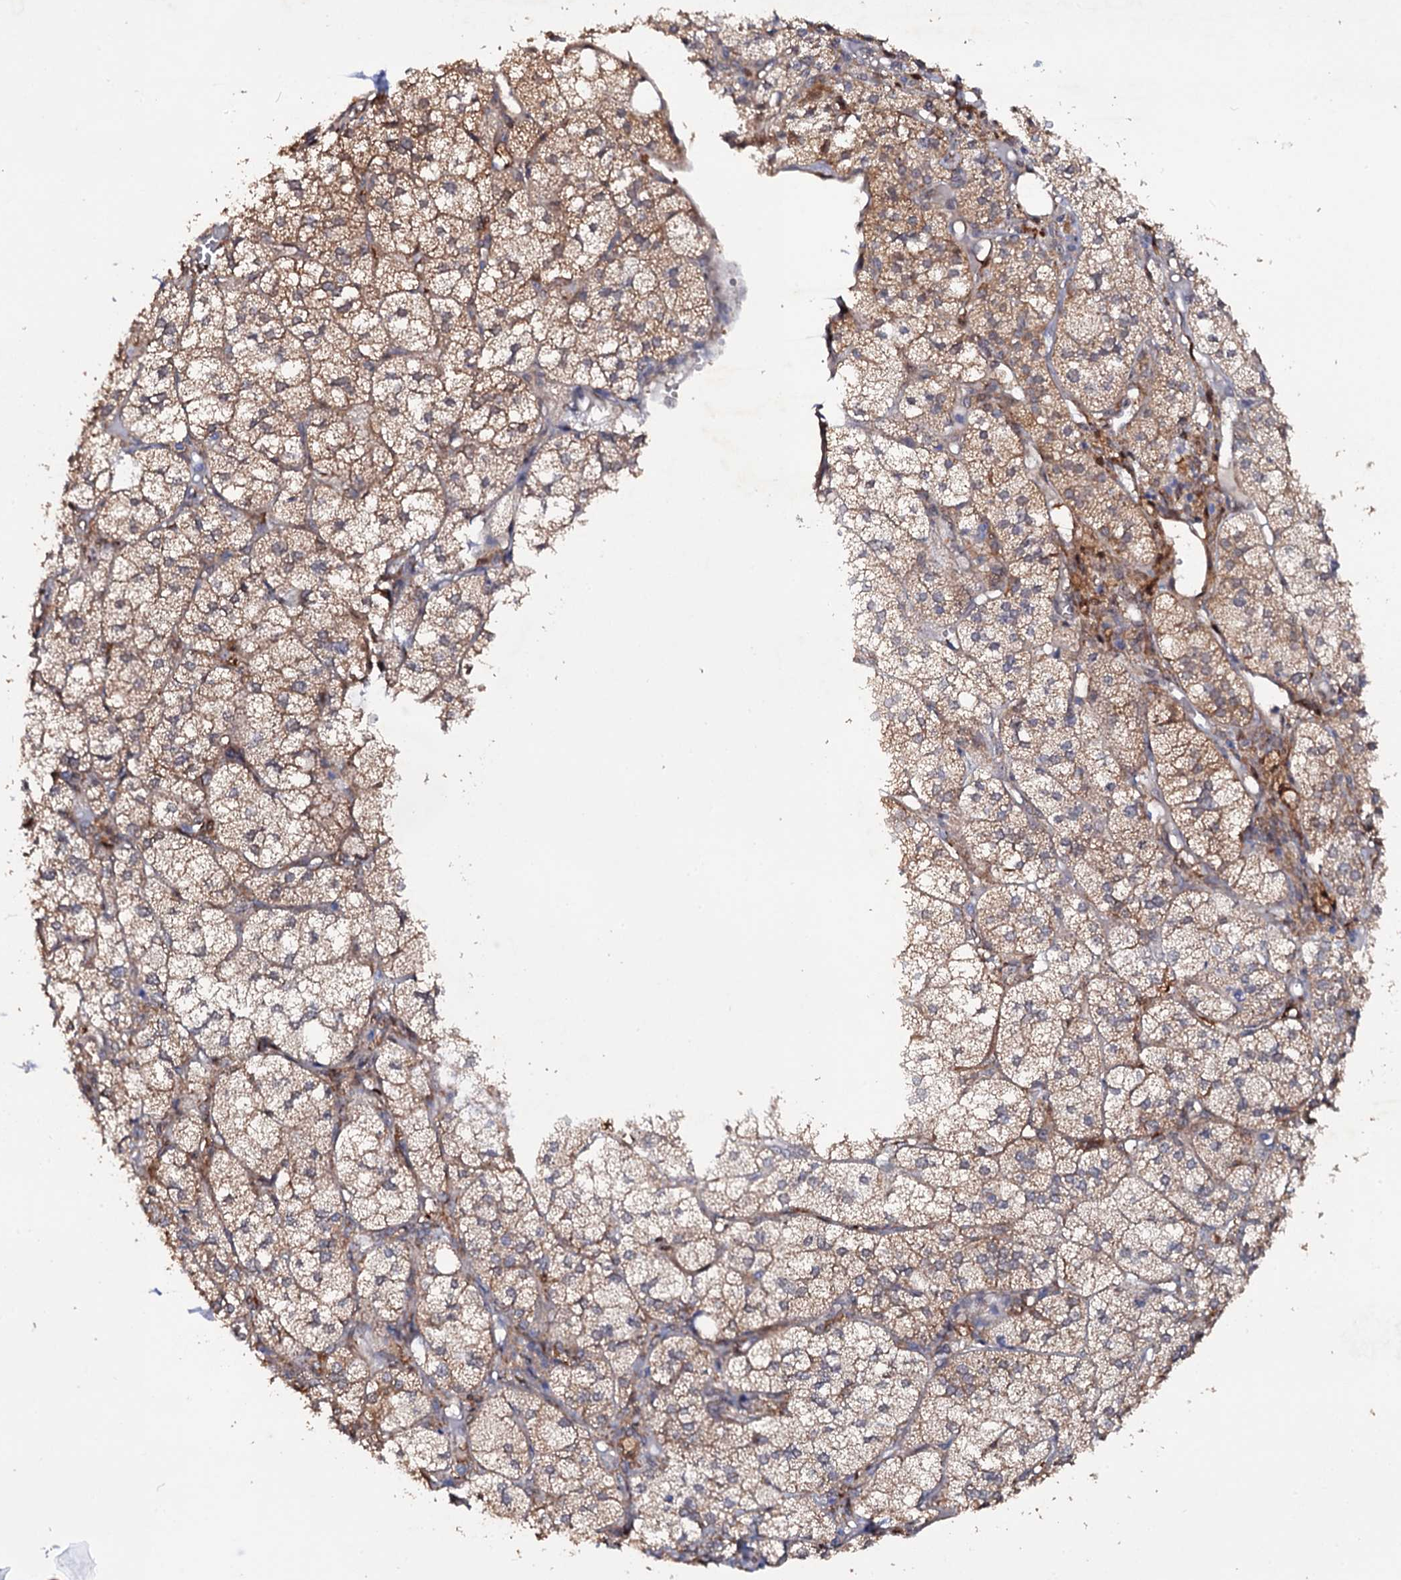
{"staining": {"intensity": "moderate", "quantity": ">75%", "location": "cytoplasmic/membranous"}, "tissue": "adrenal gland", "cell_type": "Glandular cells", "image_type": "normal", "snomed": [{"axis": "morphology", "description": "Normal tissue, NOS"}, {"axis": "topography", "description": "Adrenal gland"}], "caption": "IHC histopathology image of benign adrenal gland stained for a protein (brown), which exhibits medium levels of moderate cytoplasmic/membranous positivity in approximately >75% of glandular cells.", "gene": "CRYL1", "patient": {"sex": "female", "age": 61}}